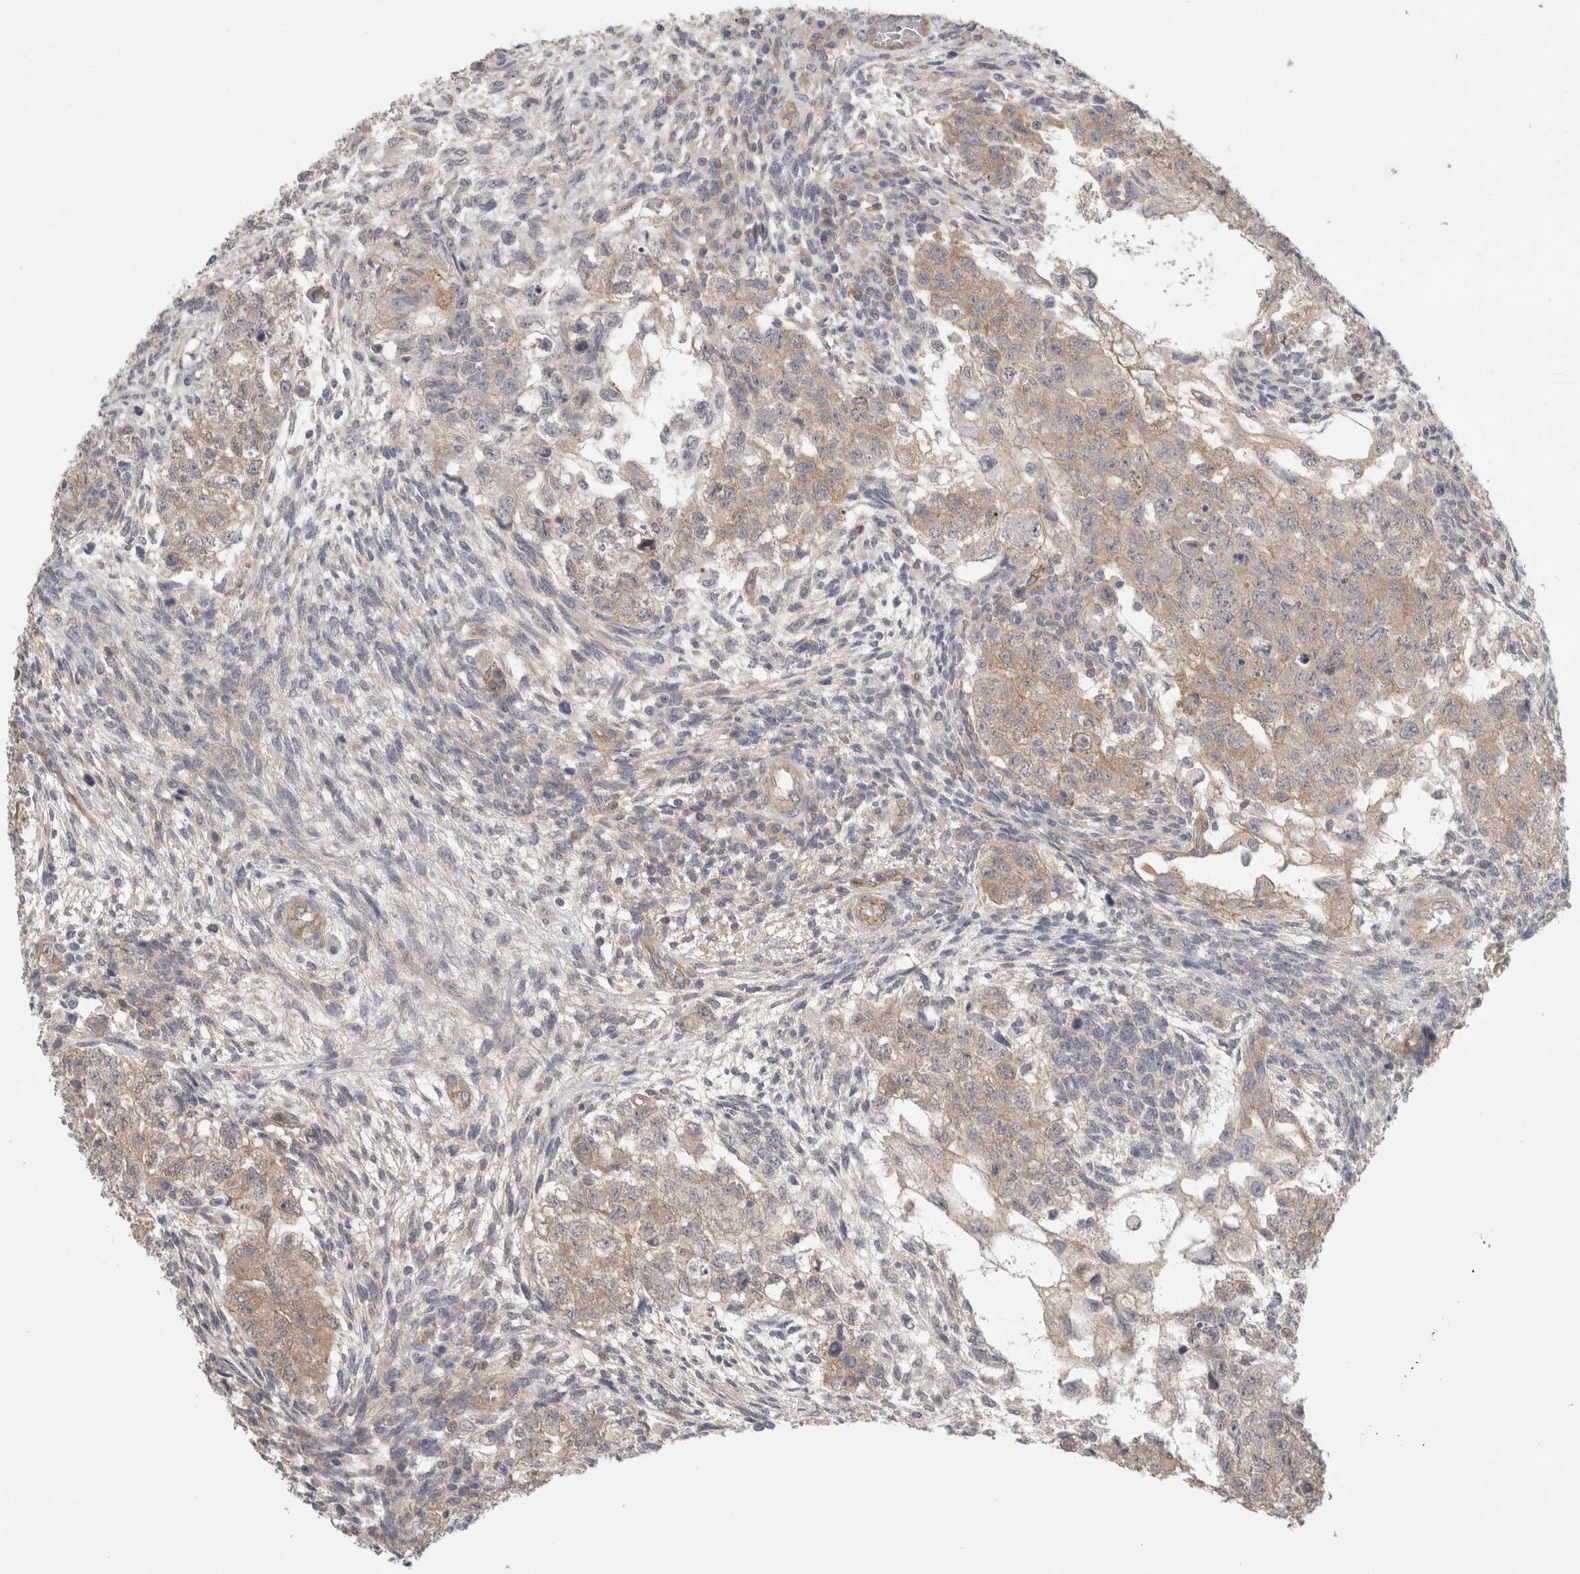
{"staining": {"intensity": "moderate", "quantity": "25%-75%", "location": "cytoplasmic/membranous"}, "tissue": "testis cancer", "cell_type": "Tumor cells", "image_type": "cancer", "snomed": [{"axis": "morphology", "description": "Normal tissue, NOS"}, {"axis": "morphology", "description": "Carcinoma, Embryonal, NOS"}, {"axis": "topography", "description": "Testis"}], "caption": "Protein expression analysis of embryonal carcinoma (testis) displays moderate cytoplasmic/membranous staining in about 25%-75% of tumor cells.", "gene": "RASAL2", "patient": {"sex": "male", "age": 36}}